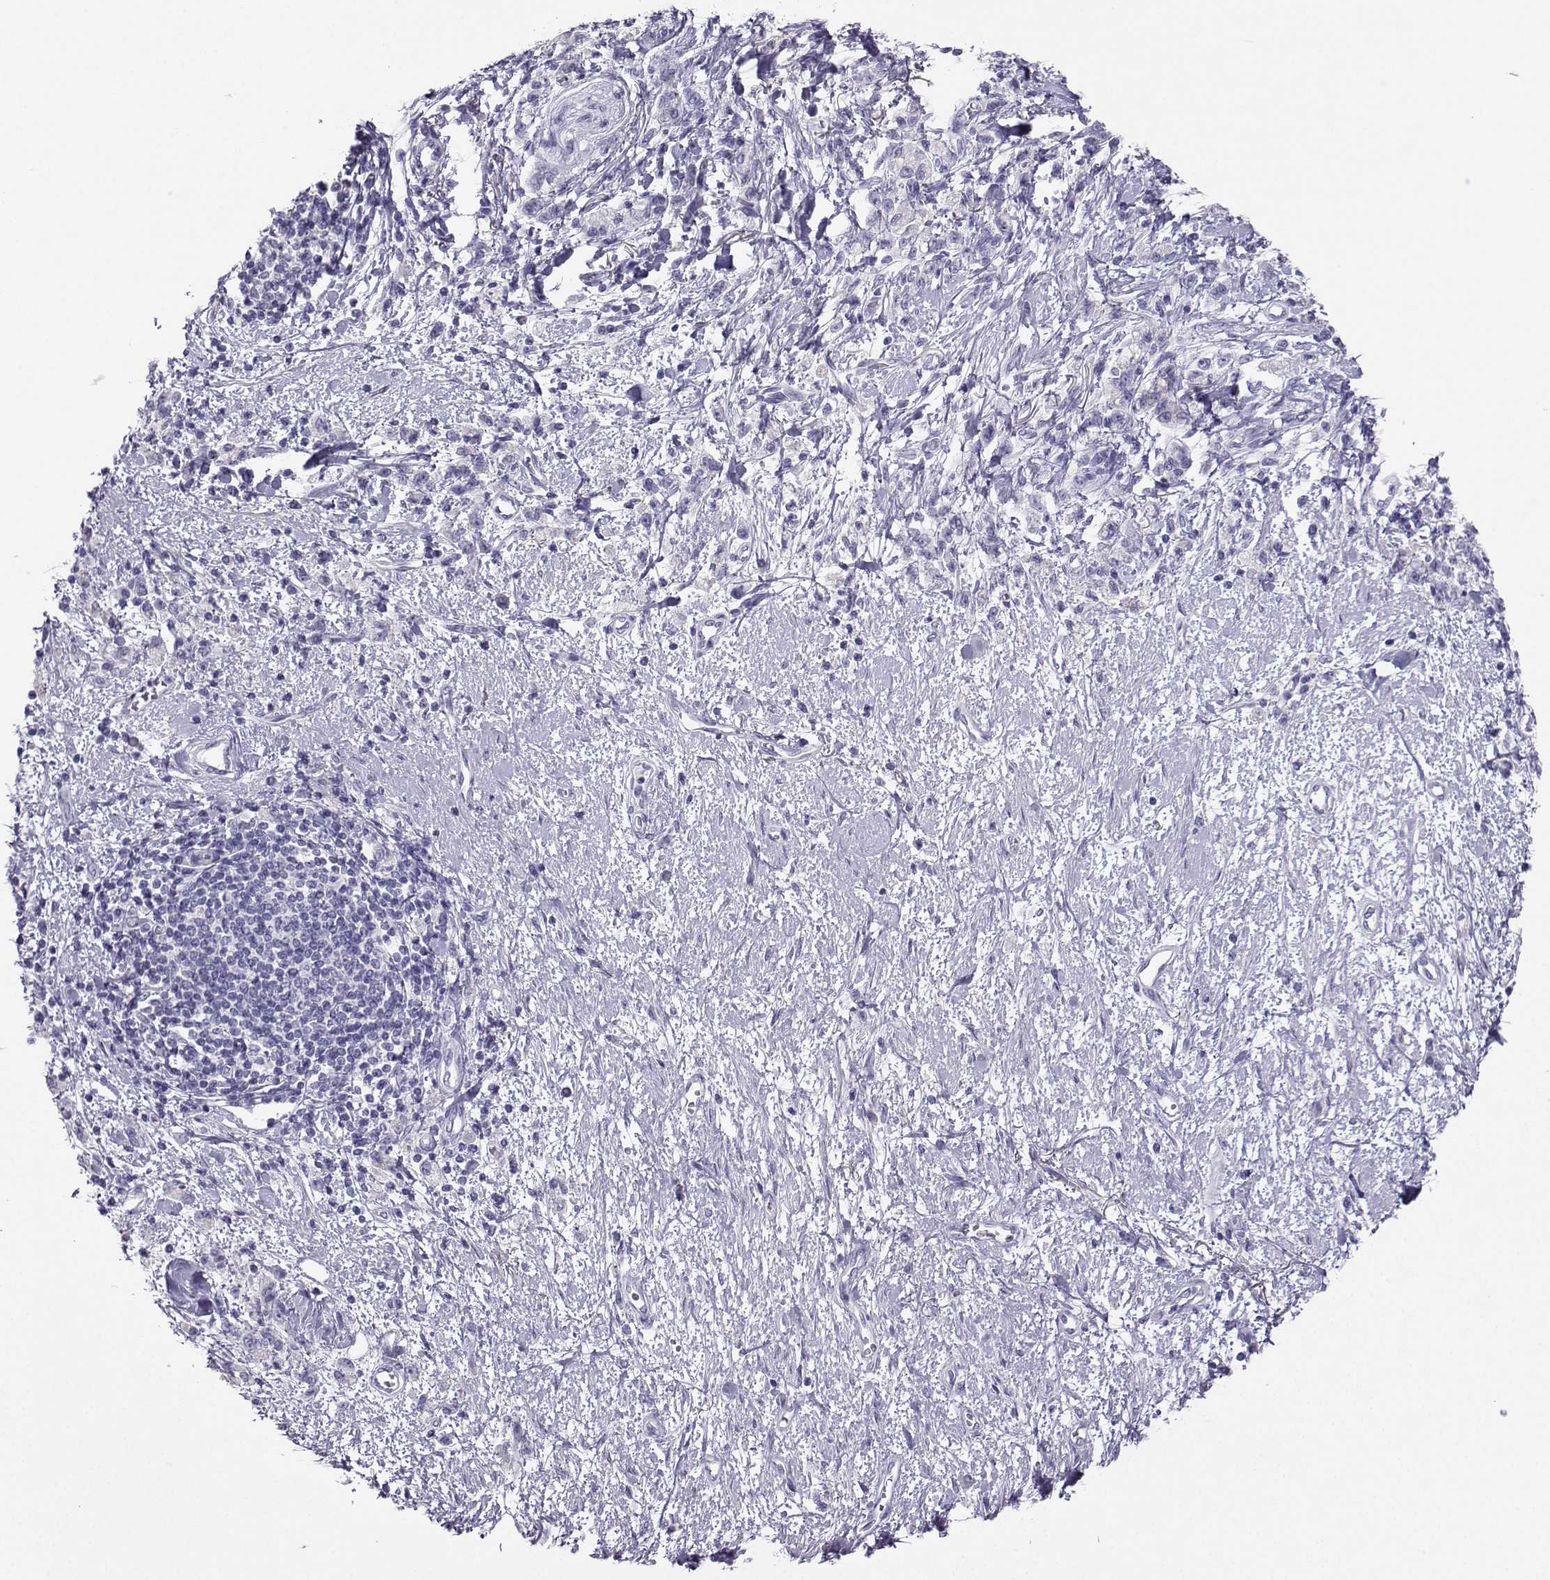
{"staining": {"intensity": "negative", "quantity": "none", "location": "none"}, "tissue": "stomach cancer", "cell_type": "Tumor cells", "image_type": "cancer", "snomed": [{"axis": "morphology", "description": "Adenocarcinoma, NOS"}, {"axis": "topography", "description": "Stomach"}], "caption": "DAB immunohistochemical staining of stomach cancer shows no significant expression in tumor cells. (Stains: DAB (3,3'-diaminobenzidine) immunohistochemistry (IHC) with hematoxylin counter stain, Microscopy: brightfield microscopy at high magnification).", "gene": "FBXO24", "patient": {"sex": "male", "age": 77}}